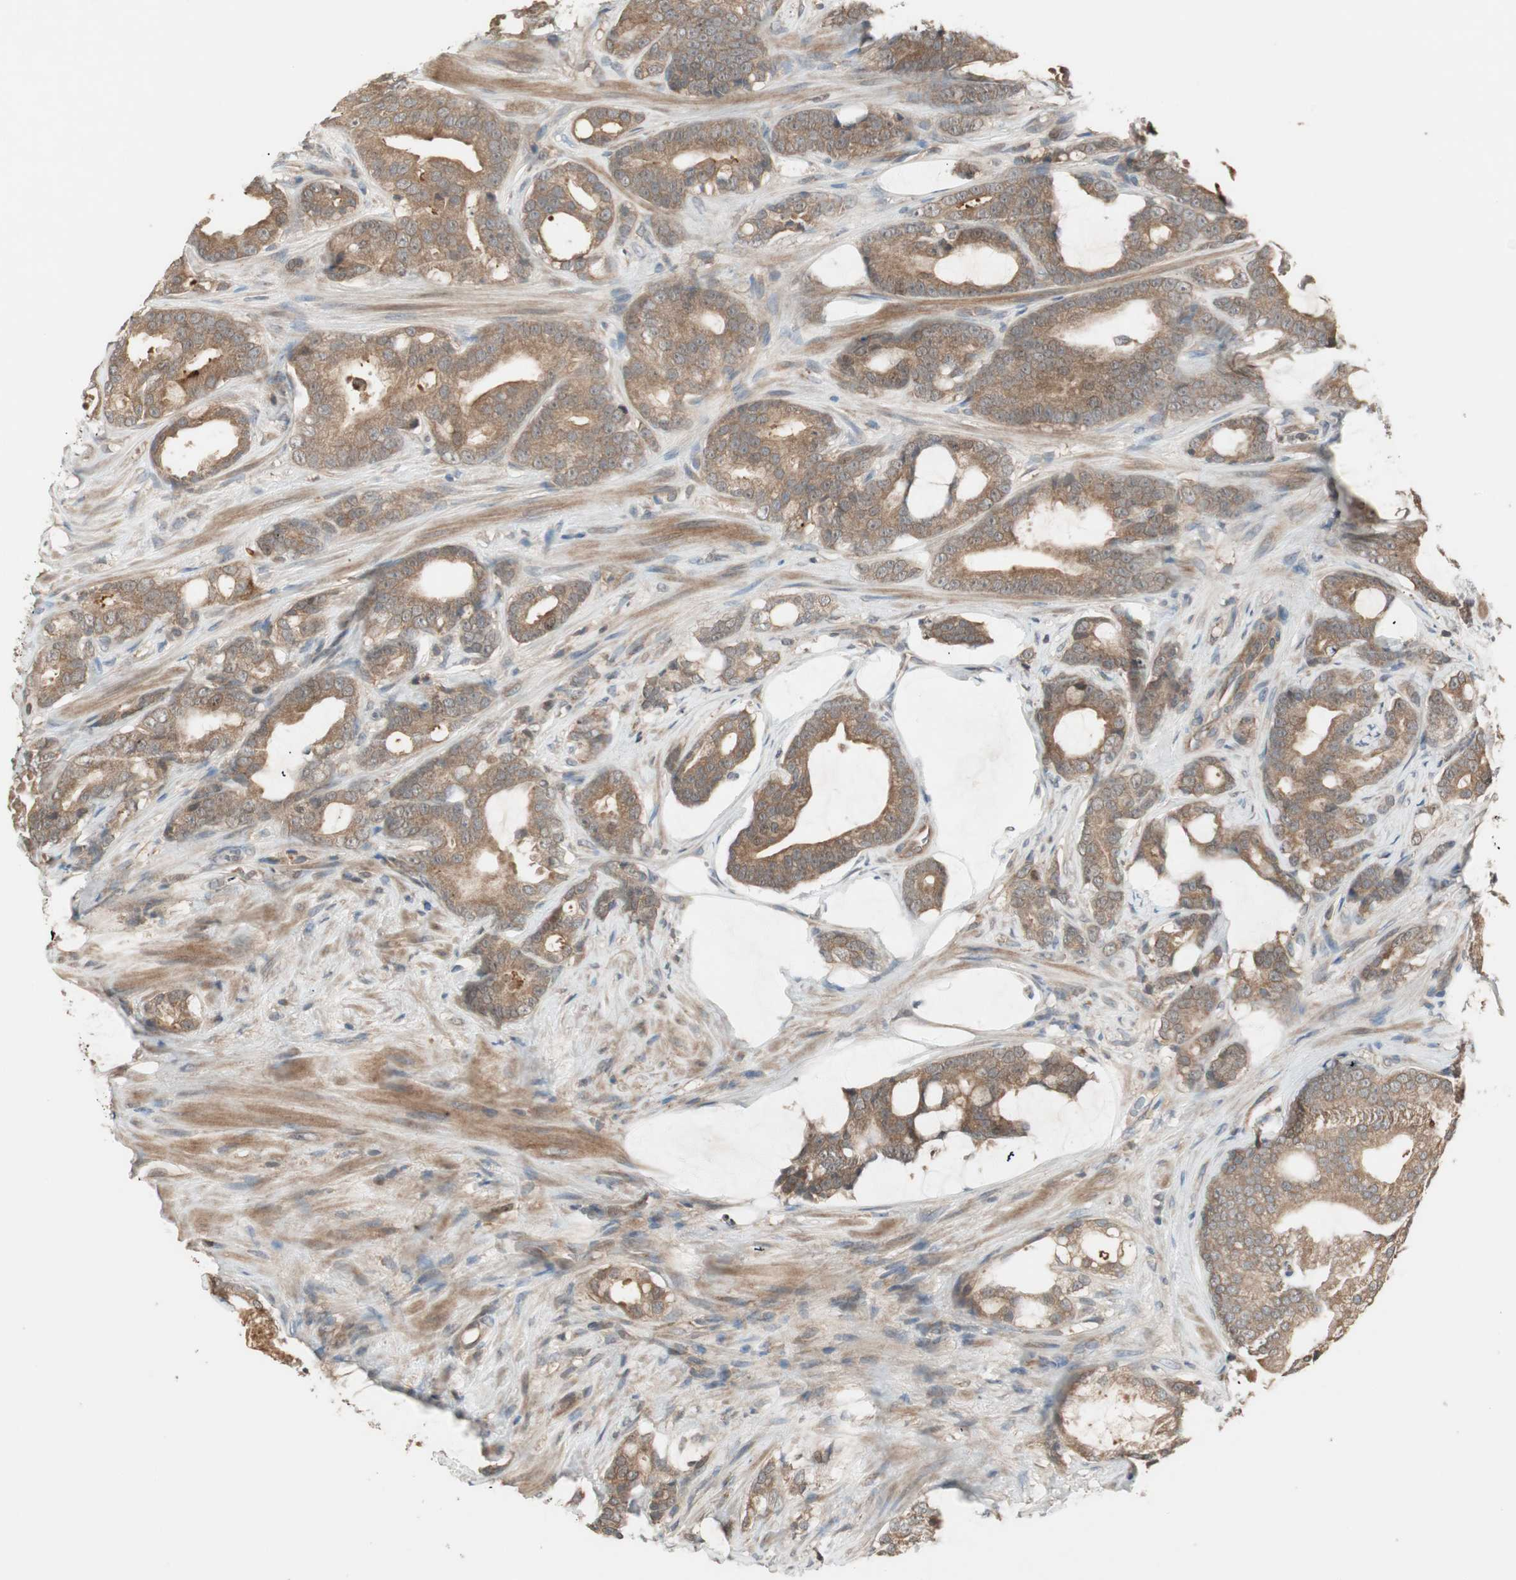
{"staining": {"intensity": "moderate", "quantity": ">75%", "location": "cytoplasmic/membranous"}, "tissue": "prostate cancer", "cell_type": "Tumor cells", "image_type": "cancer", "snomed": [{"axis": "morphology", "description": "Adenocarcinoma, Low grade"}, {"axis": "topography", "description": "Prostate"}], "caption": "Immunohistochemical staining of prostate adenocarcinoma (low-grade) exhibits medium levels of moderate cytoplasmic/membranous expression in approximately >75% of tumor cells.", "gene": "ATP6AP2", "patient": {"sex": "male", "age": 58}}